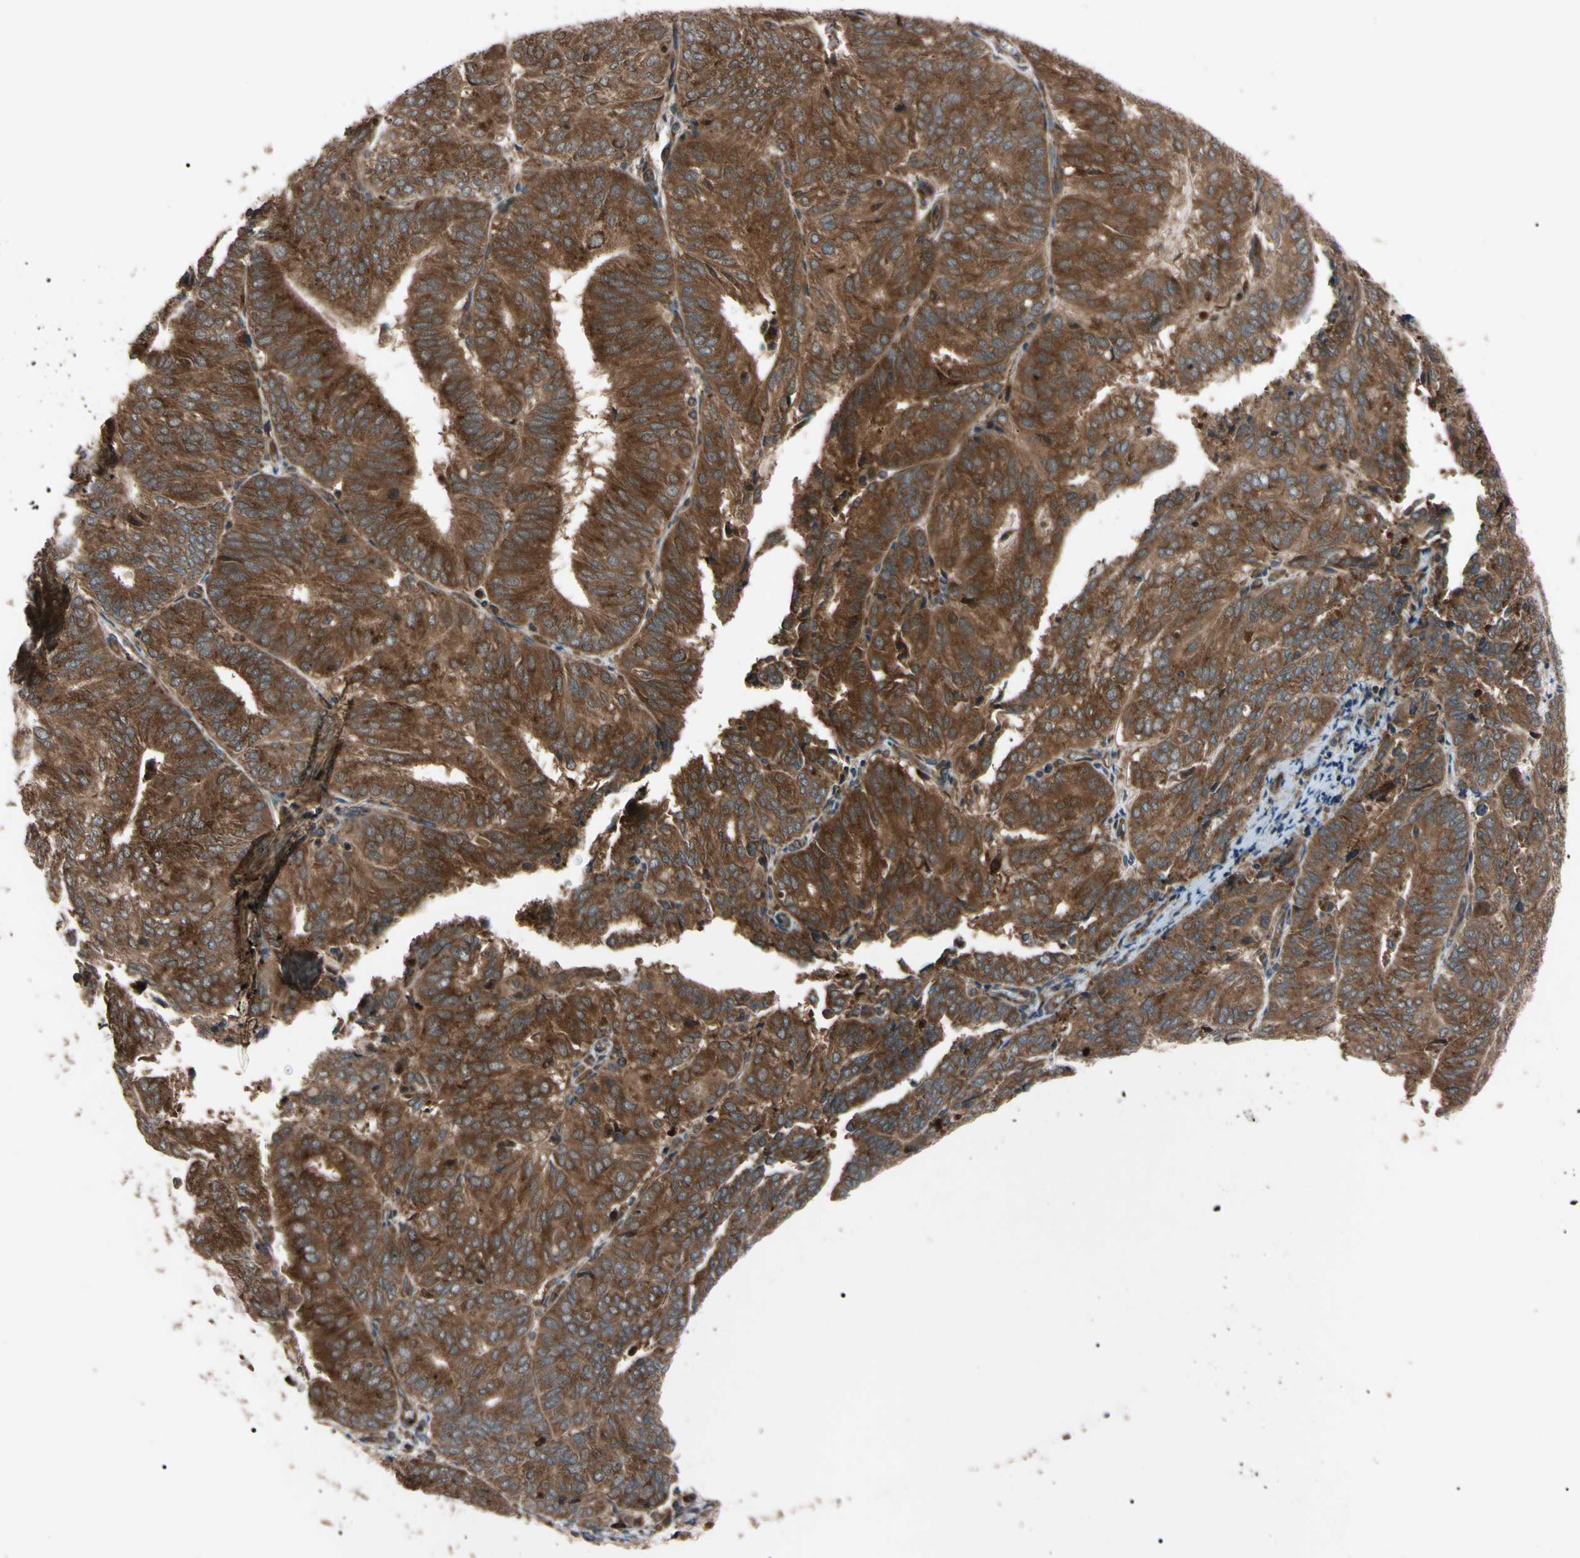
{"staining": {"intensity": "strong", "quantity": ">75%", "location": "cytoplasmic/membranous"}, "tissue": "endometrial cancer", "cell_type": "Tumor cells", "image_type": "cancer", "snomed": [{"axis": "morphology", "description": "Adenocarcinoma, NOS"}, {"axis": "topography", "description": "Uterus"}], "caption": "Immunohistochemistry (DAB (3,3'-diaminobenzidine)) staining of endometrial cancer exhibits strong cytoplasmic/membranous protein positivity in about >75% of tumor cells. (IHC, brightfield microscopy, high magnification).", "gene": "GUCY1B1", "patient": {"sex": "female", "age": 60}}